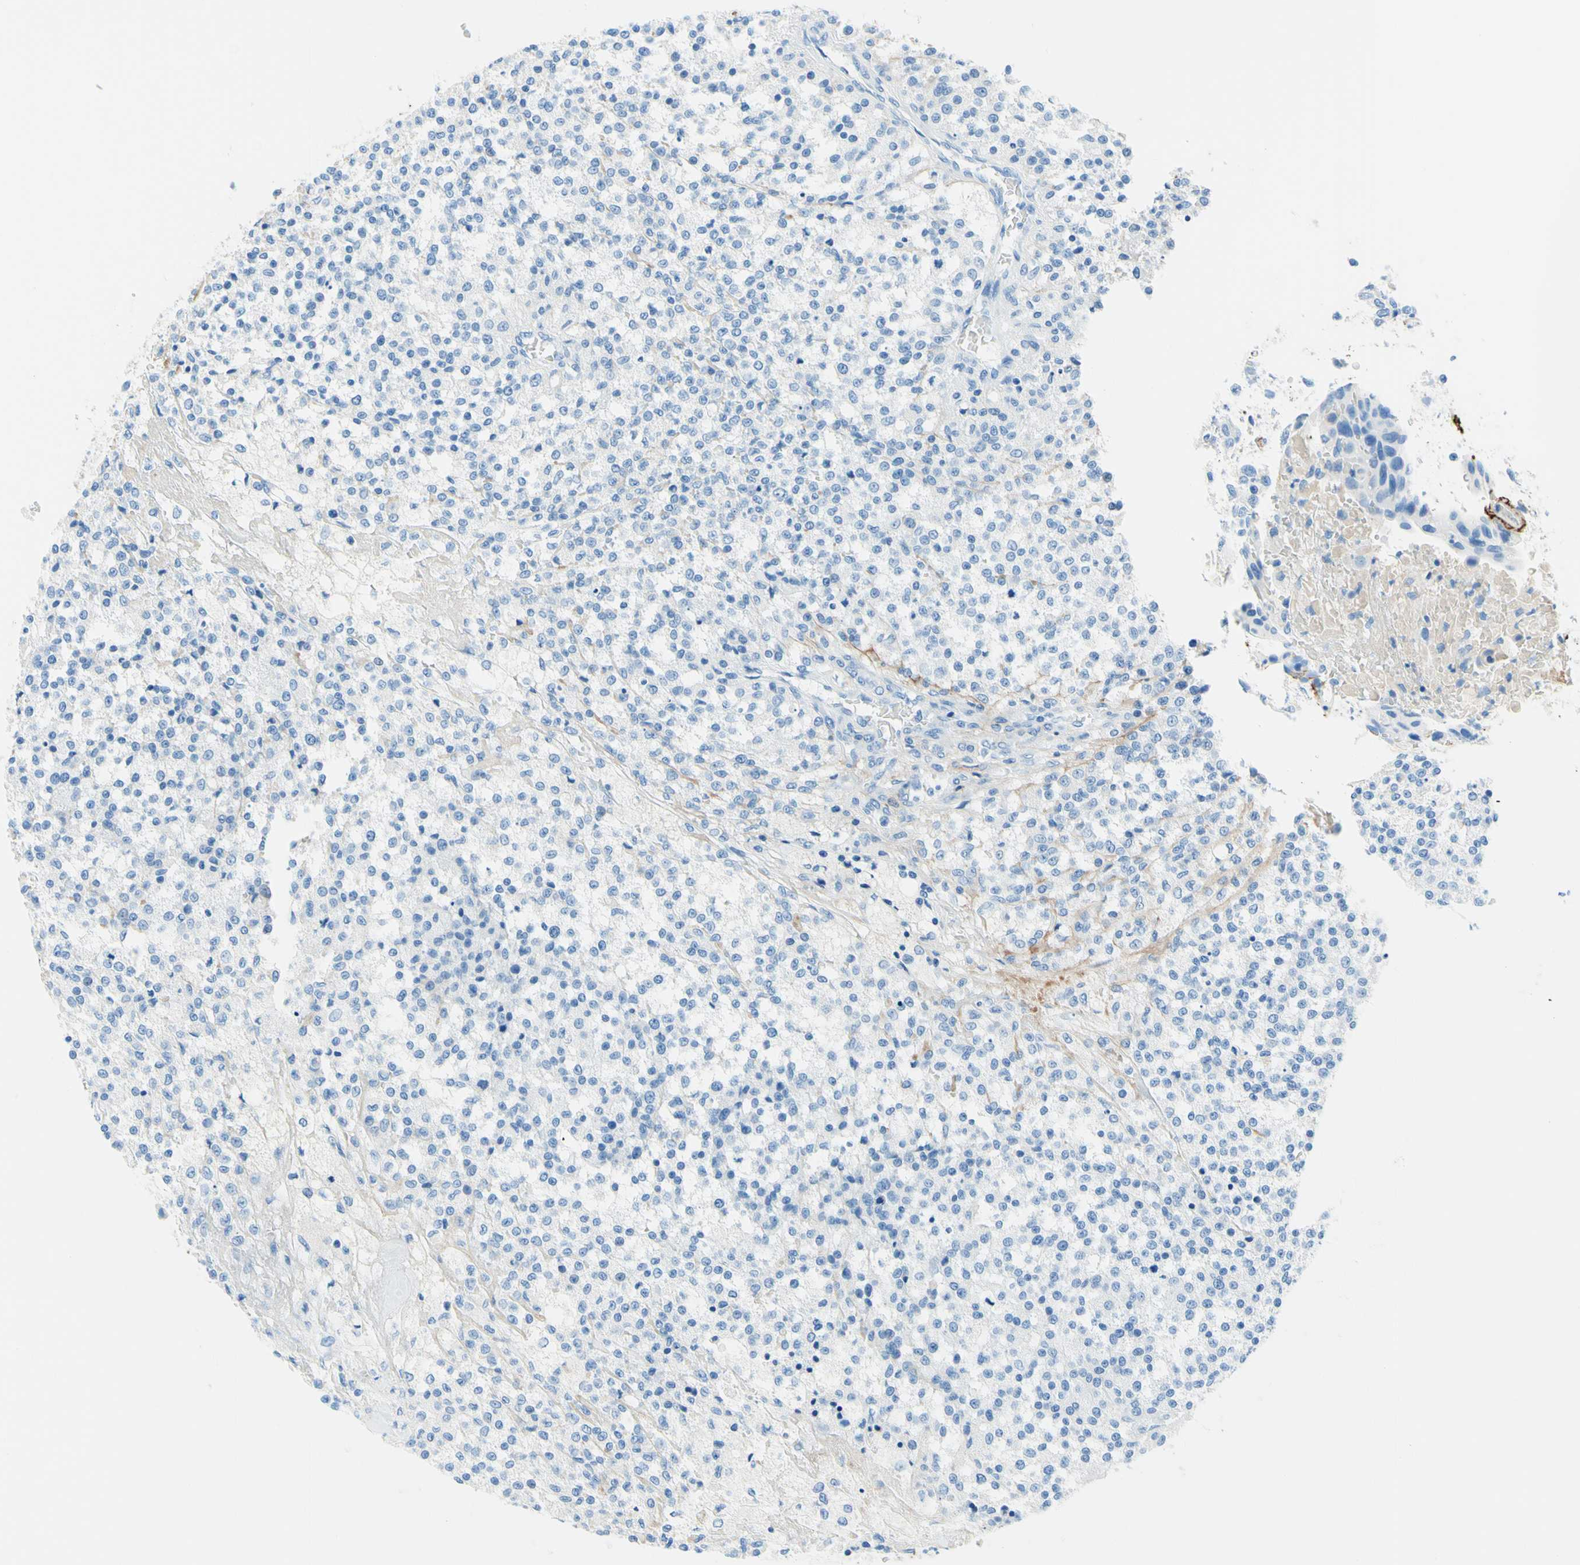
{"staining": {"intensity": "negative", "quantity": "none", "location": "none"}, "tissue": "testis cancer", "cell_type": "Tumor cells", "image_type": "cancer", "snomed": [{"axis": "morphology", "description": "Seminoma, NOS"}, {"axis": "topography", "description": "Testis"}], "caption": "Immunohistochemical staining of testis seminoma reveals no significant expression in tumor cells. The staining was performed using DAB to visualize the protein expression in brown, while the nuclei were stained in blue with hematoxylin (Magnification: 20x).", "gene": "MFAP5", "patient": {"sex": "male", "age": 59}}